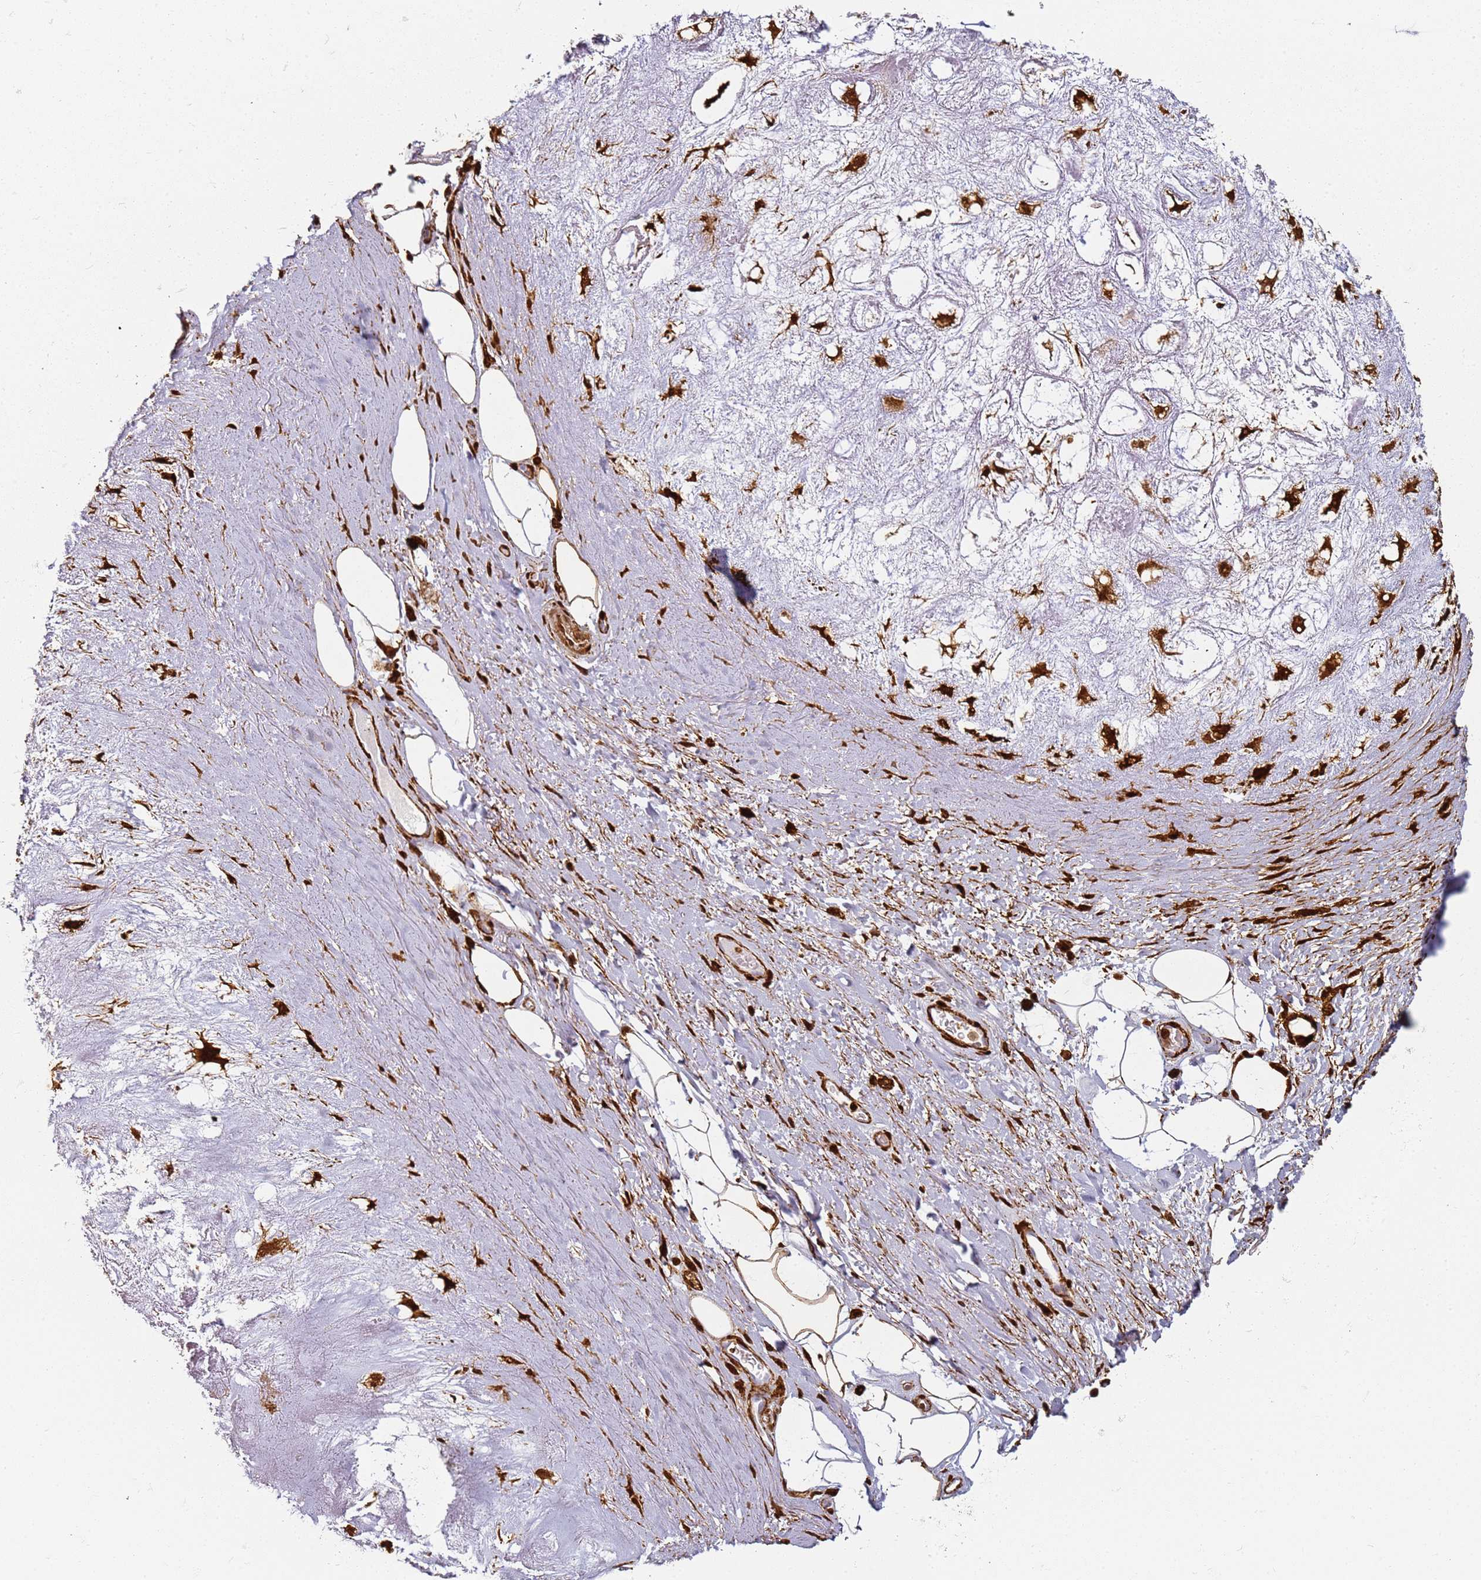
{"staining": {"intensity": "moderate", "quantity": ">75%", "location": "cytoplasmic/membranous"}, "tissue": "adipose tissue", "cell_type": "Adipocytes", "image_type": "normal", "snomed": [{"axis": "morphology", "description": "Normal tissue, NOS"}, {"axis": "topography", "description": "Cartilage tissue"}], "caption": "Brown immunohistochemical staining in normal human adipose tissue displays moderate cytoplasmic/membranous staining in about >75% of adipocytes.", "gene": "S100A4", "patient": {"sex": "male", "age": 81}}